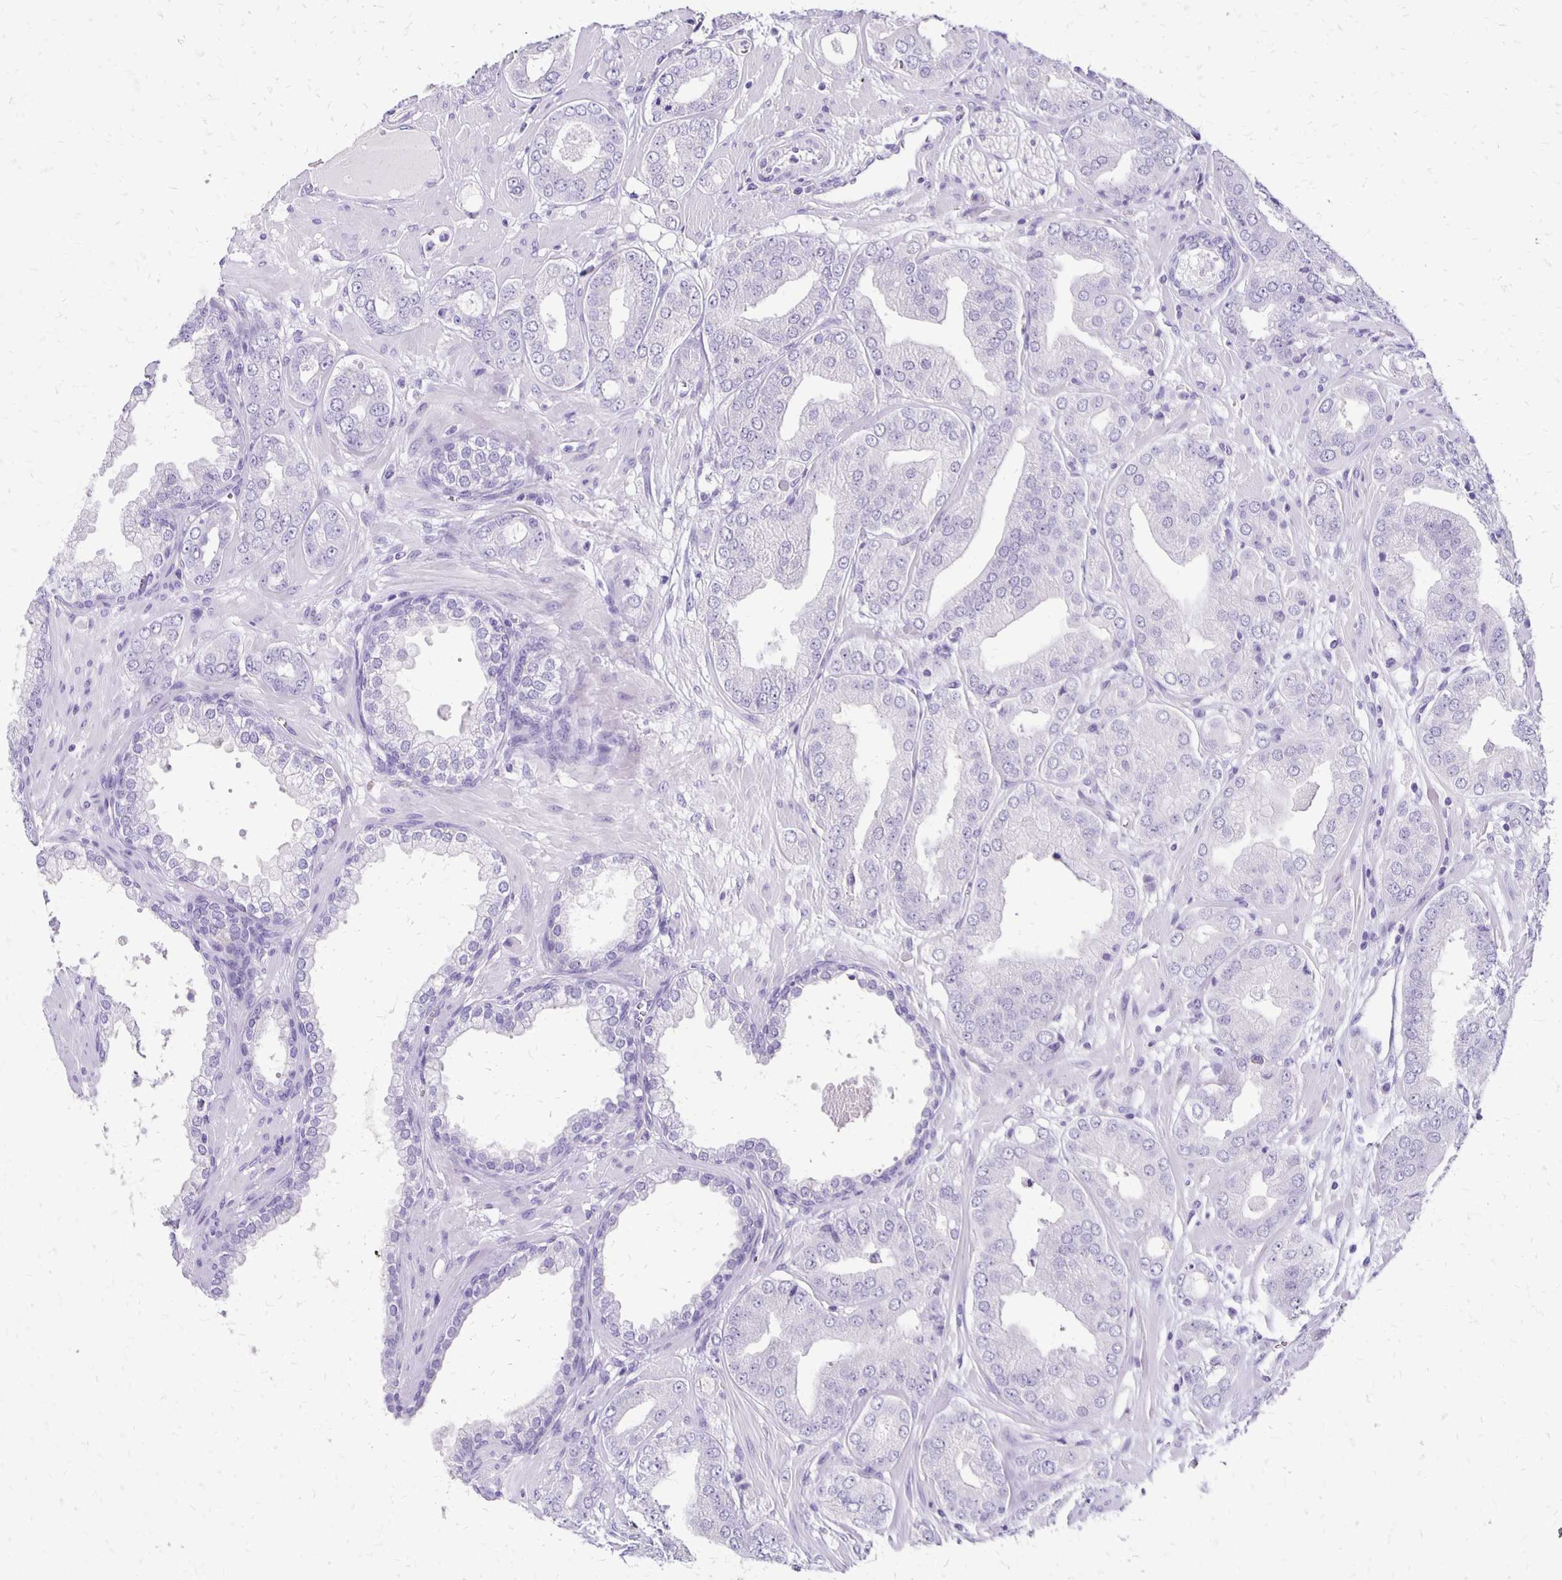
{"staining": {"intensity": "negative", "quantity": "none", "location": "none"}, "tissue": "prostate cancer", "cell_type": "Tumor cells", "image_type": "cancer", "snomed": [{"axis": "morphology", "description": "Adenocarcinoma, Low grade"}, {"axis": "topography", "description": "Prostate"}], "caption": "Immunohistochemical staining of adenocarcinoma (low-grade) (prostate) shows no significant expression in tumor cells. Nuclei are stained in blue.", "gene": "ANKRD45", "patient": {"sex": "male", "age": 60}}